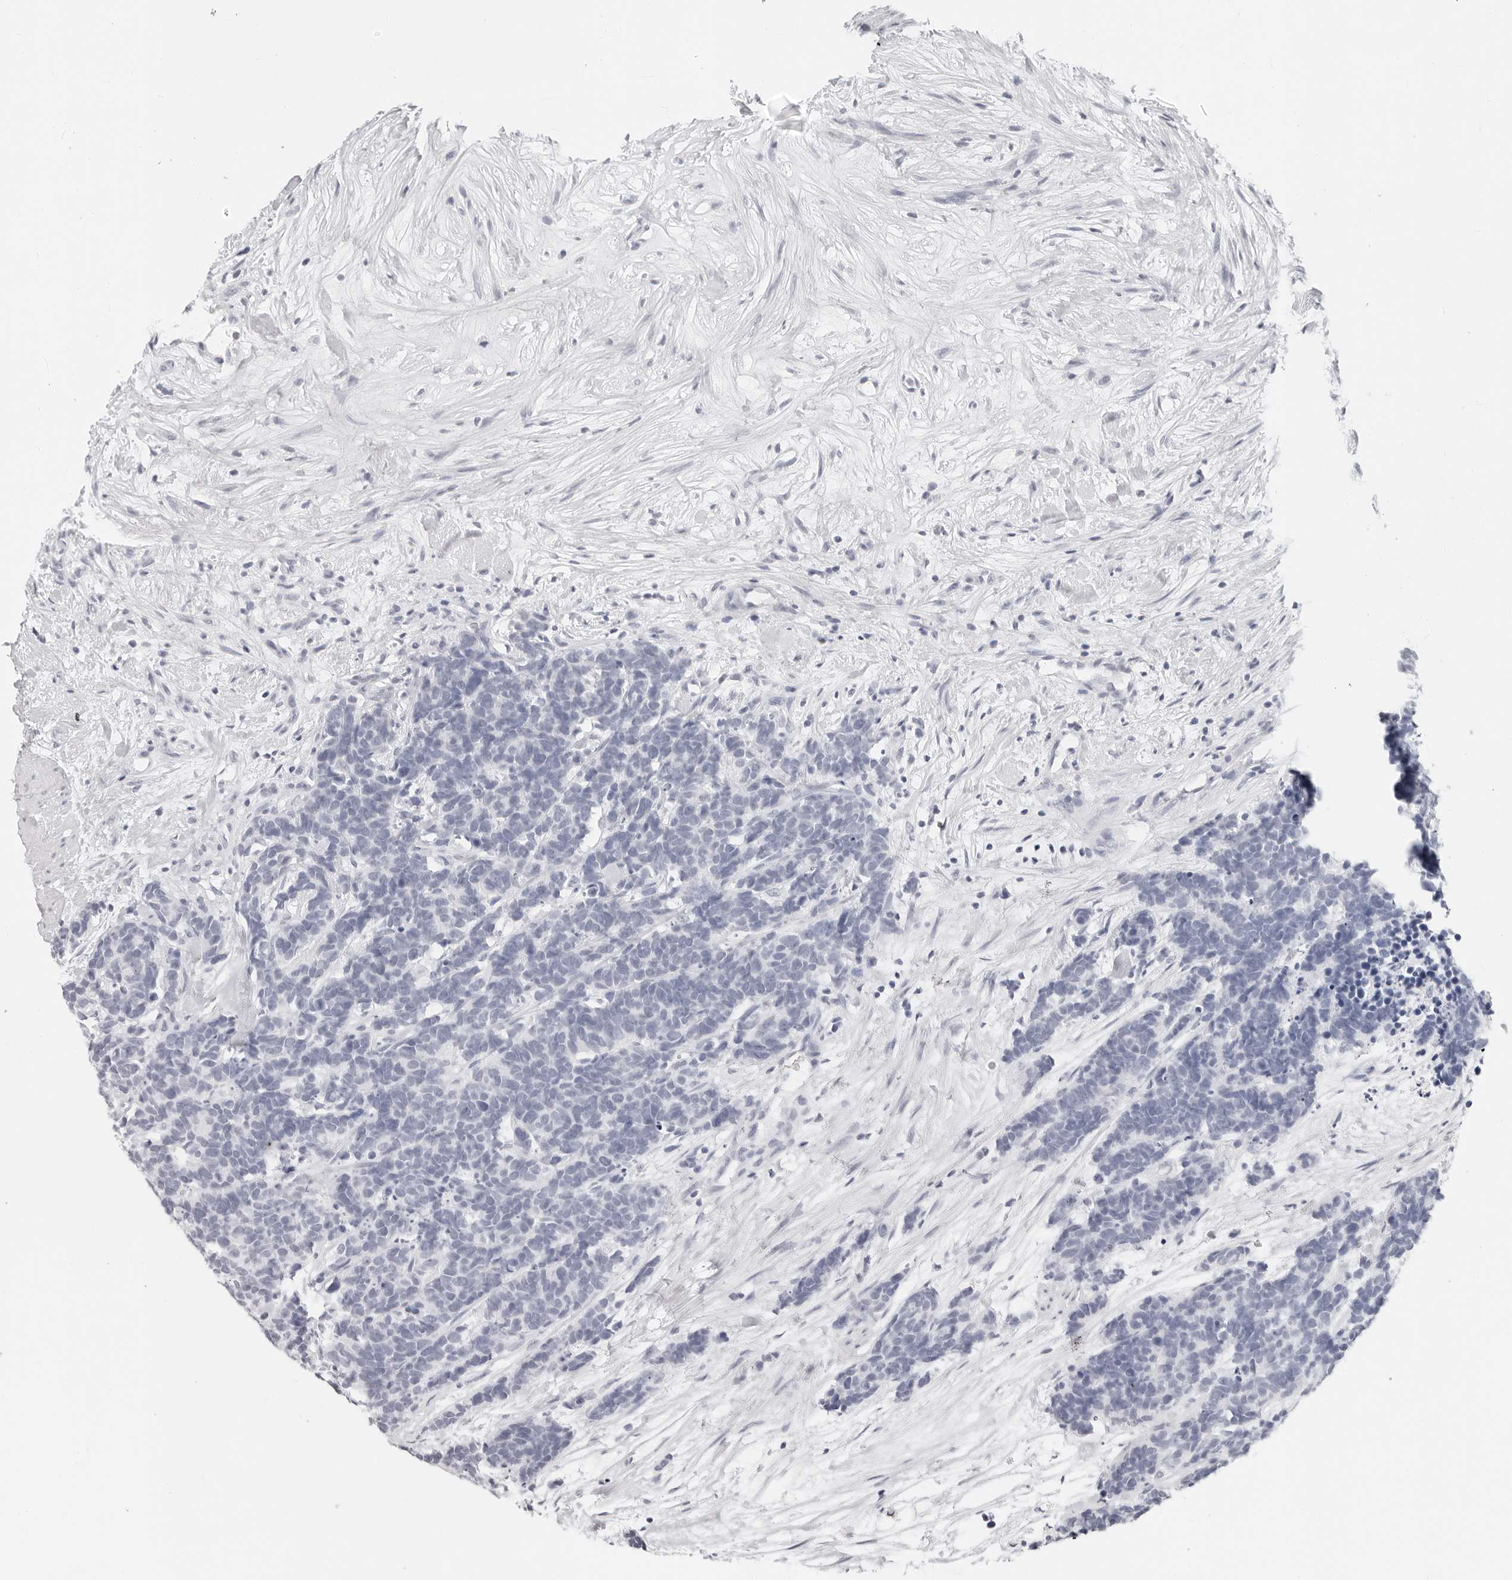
{"staining": {"intensity": "negative", "quantity": "none", "location": "none"}, "tissue": "carcinoid", "cell_type": "Tumor cells", "image_type": "cancer", "snomed": [{"axis": "morphology", "description": "Carcinoma, NOS"}, {"axis": "morphology", "description": "Carcinoid, malignant, NOS"}, {"axis": "topography", "description": "Urinary bladder"}], "caption": "Tumor cells are negative for brown protein staining in malignant carcinoid. (DAB immunohistochemistry with hematoxylin counter stain).", "gene": "CST5", "patient": {"sex": "male", "age": 57}}